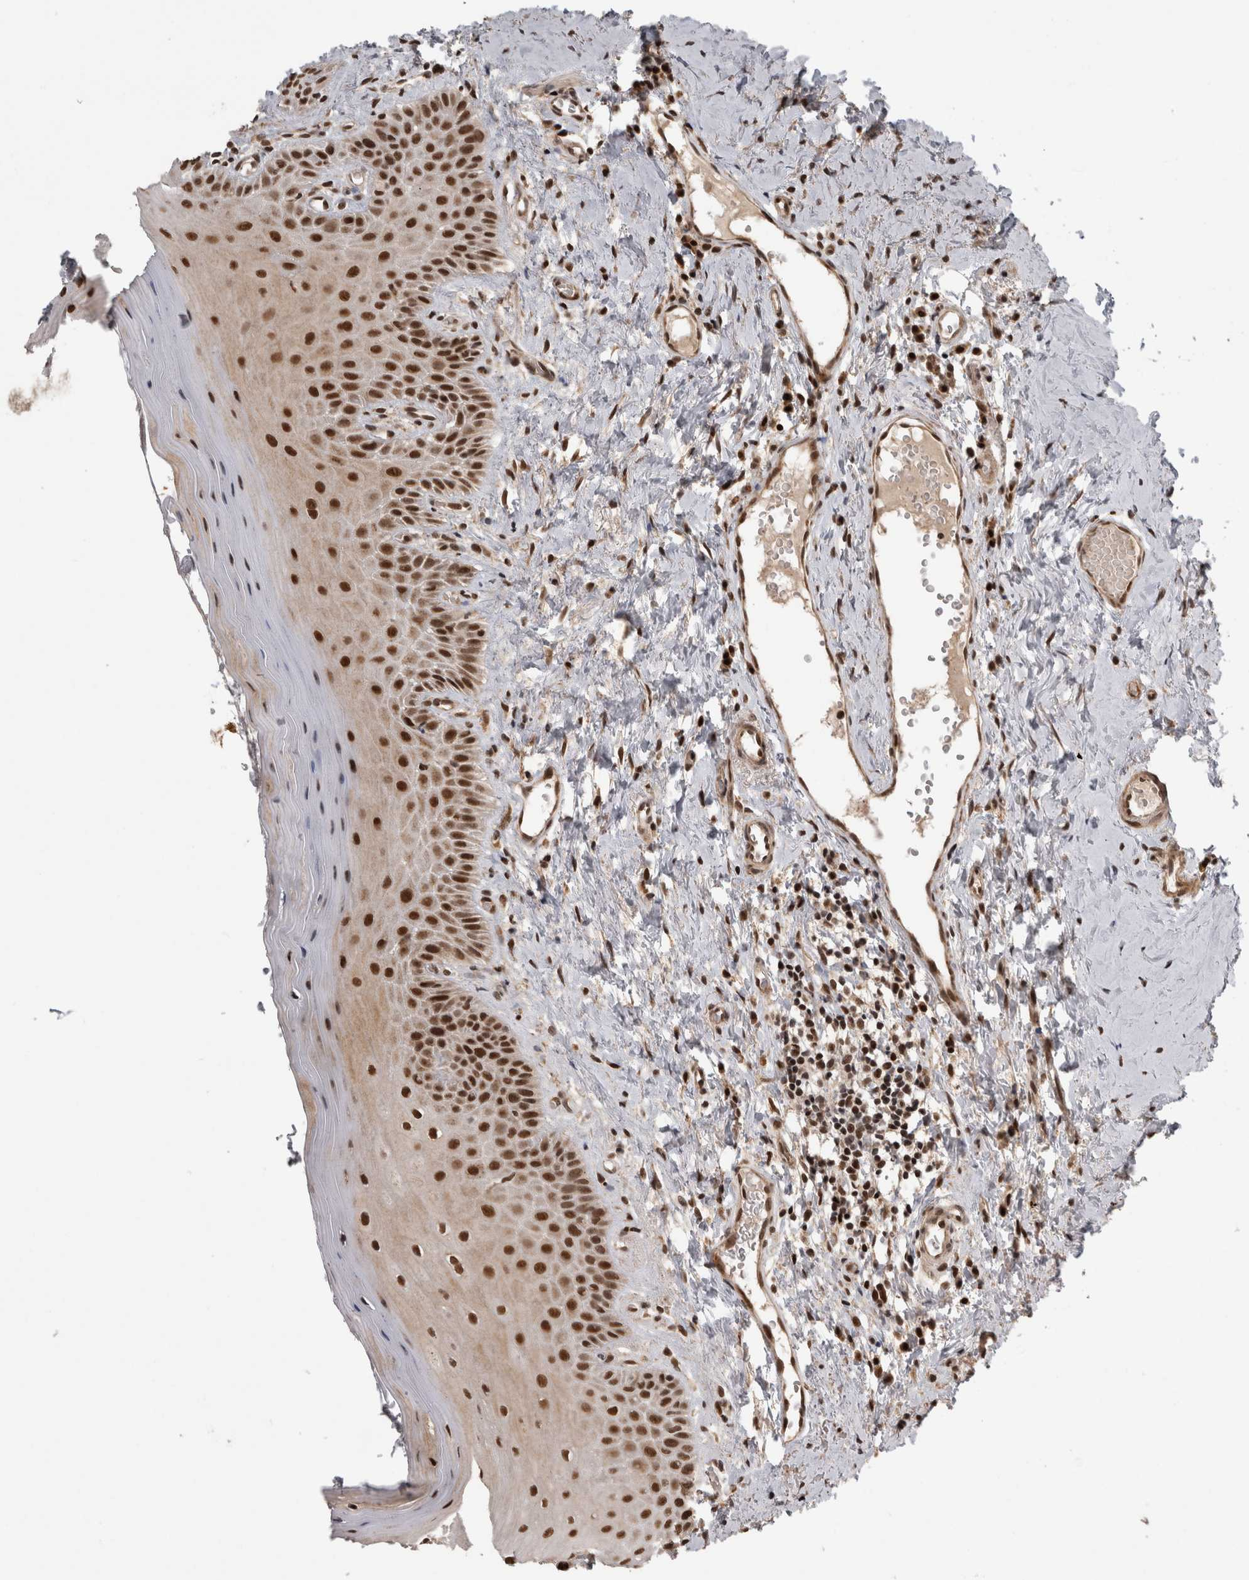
{"staining": {"intensity": "strong", "quantity": ">75%", "location": "nuclear"}, "tissue": "oral mucosa", "cell_type": "Squamous epithelial cells", "image_type": "normal", "snomed": [{"axis": "morphology", "description": "Normal tissue, NOS"}, {"axis": "topography", "description": "Oral tissue"}], "caption": "Immunohistochemical staining of benign oral mucosa demonstrates high levels of strong nuclear staining in about >75% of squamous epithelial cells.", "gene": "CPSF2", "patient": {"sex": "male", "age": 66}}